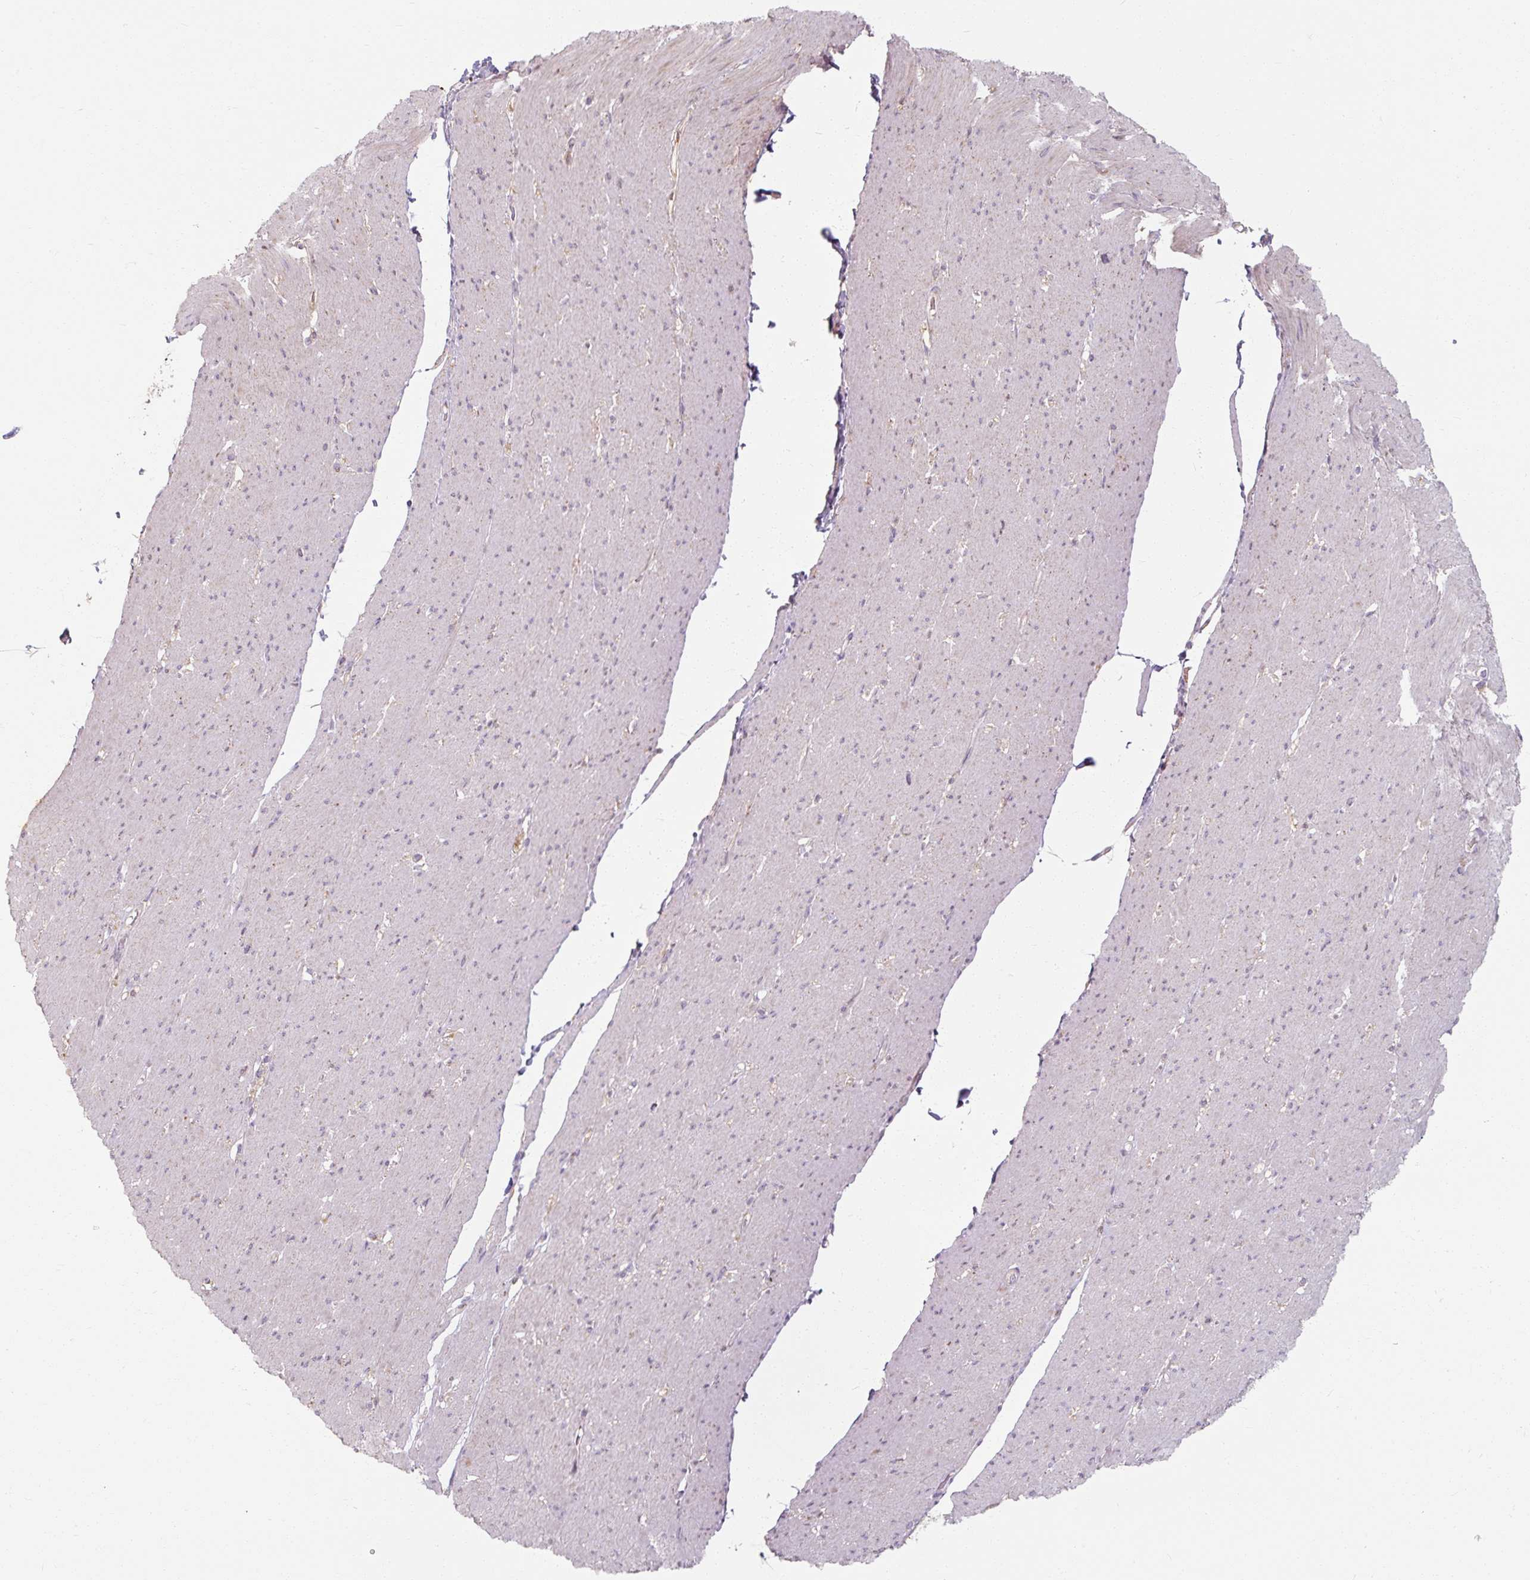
{"staining": {"intensity": "negative", "quantity": "none", "location": "none"}, "tissue": "smooth muscle", "cell_type": "Smooth muscle cells", "image_type": "normal", "snomed": [{"axis": "morphology", "description": "Normal tissue, NOS"}, {"axis": "topography", "description": "Smooth muscle"}, {"axis": "topography", "description": "Rectum"}], "caption": "DAB (3,3'-diaminobenzidine) immunohistochemical staining of benign smooth muscle demonstrates no significant positivity in smooth muscle cells.", "gene": "TSEN54", "patient": {"sex": "male", "age": 53}}